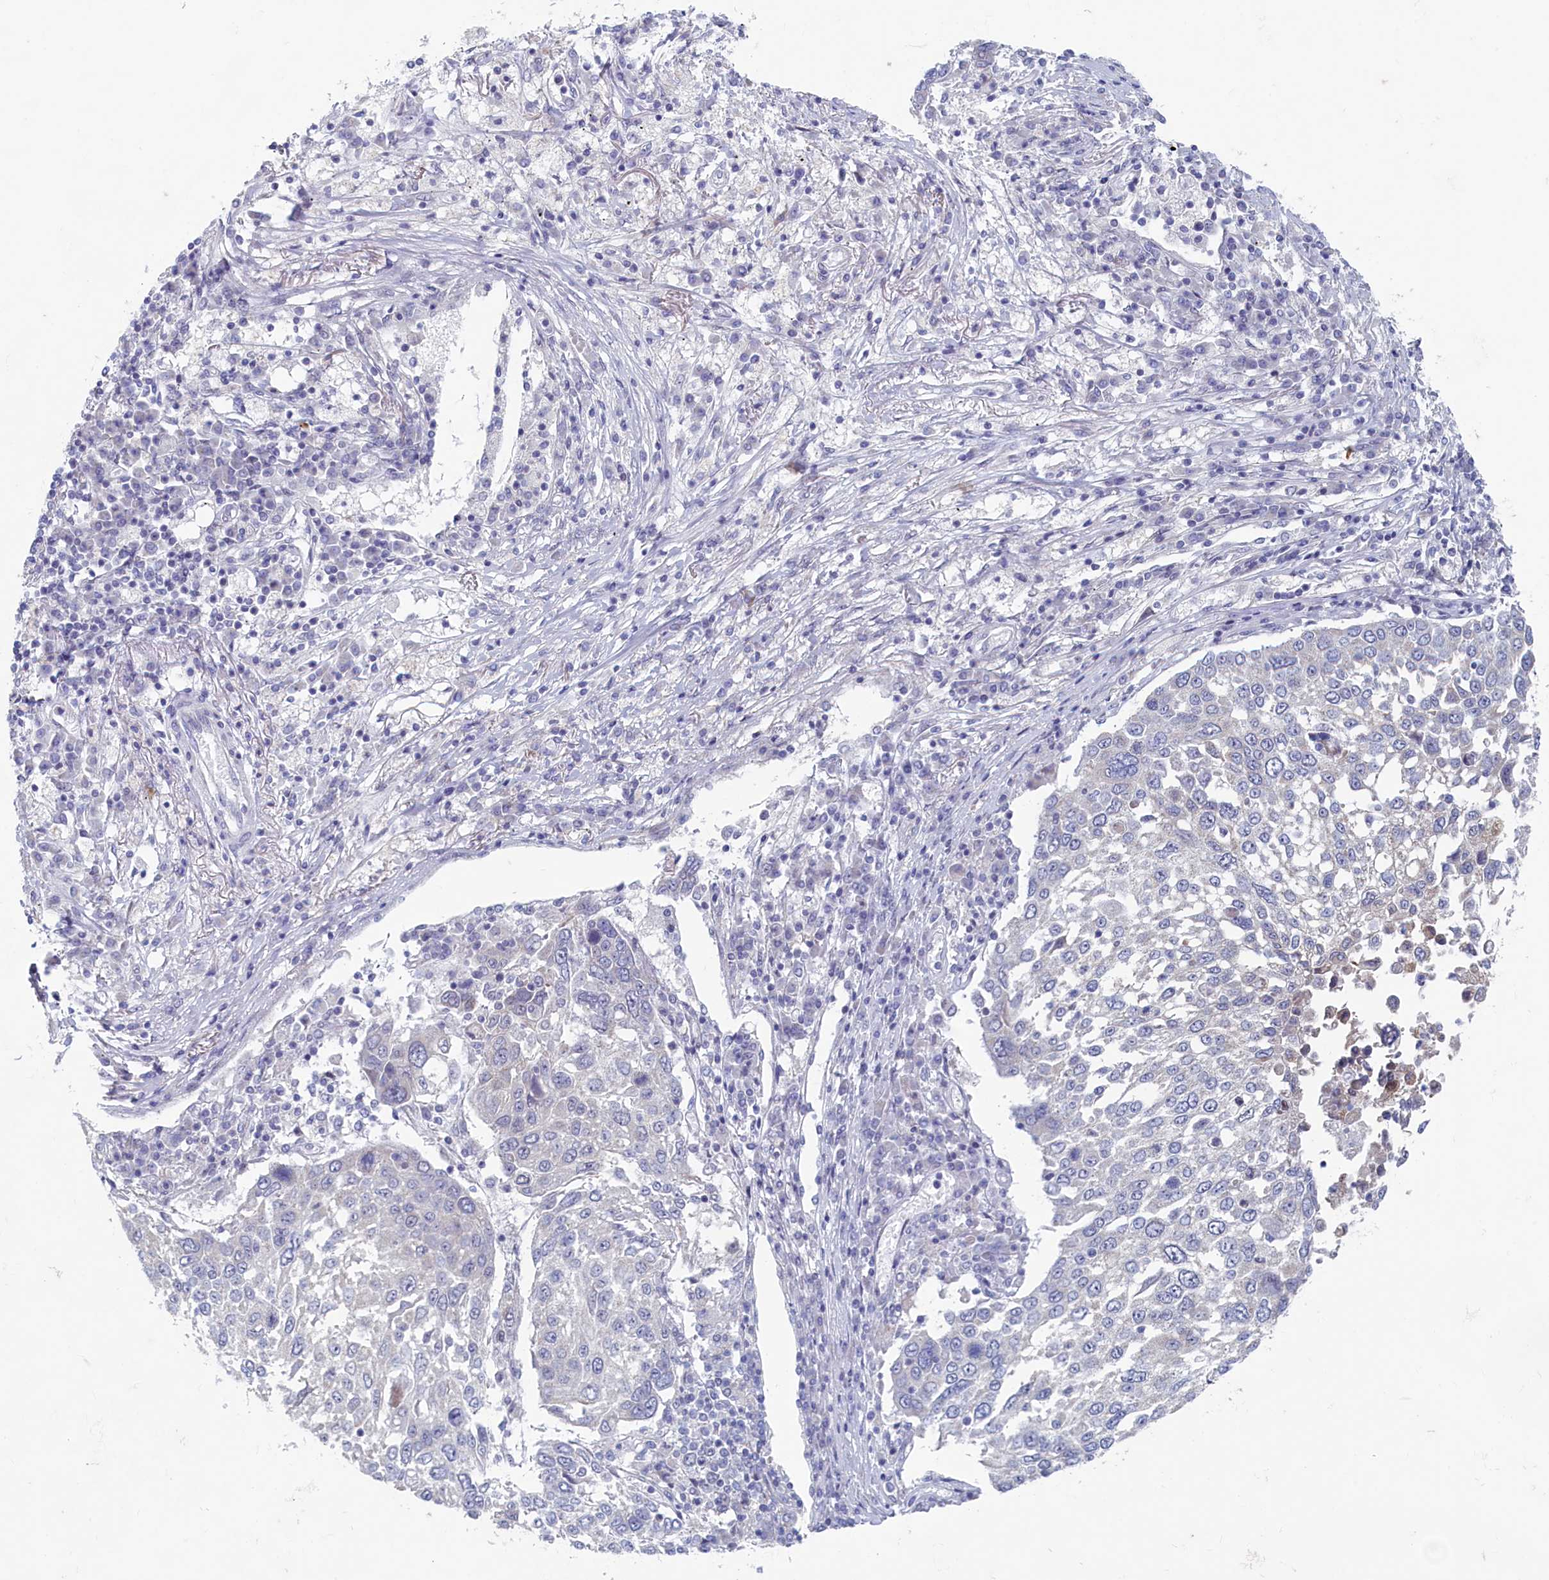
{"staining": {"intensity": "negative", "quantity": "none", "location": "none"}, "tissue": "lung cancer", "cell_type": "Tumor cells", "image_type": "cancer", "snomed": [{"axis": "morphology", "description": "Squamous cell carcinoma, NOS"}, {"axis": "topography", "description": "Lung"}], "caption": "An immunohistochemistry micrograph of squamous cell carcinoma (lung) is shown. There is no staining in tumor cells of squamous cell carcinoma (lung).", "gene": "WDR76", "patient": {"sex": "male", "age": 65}}